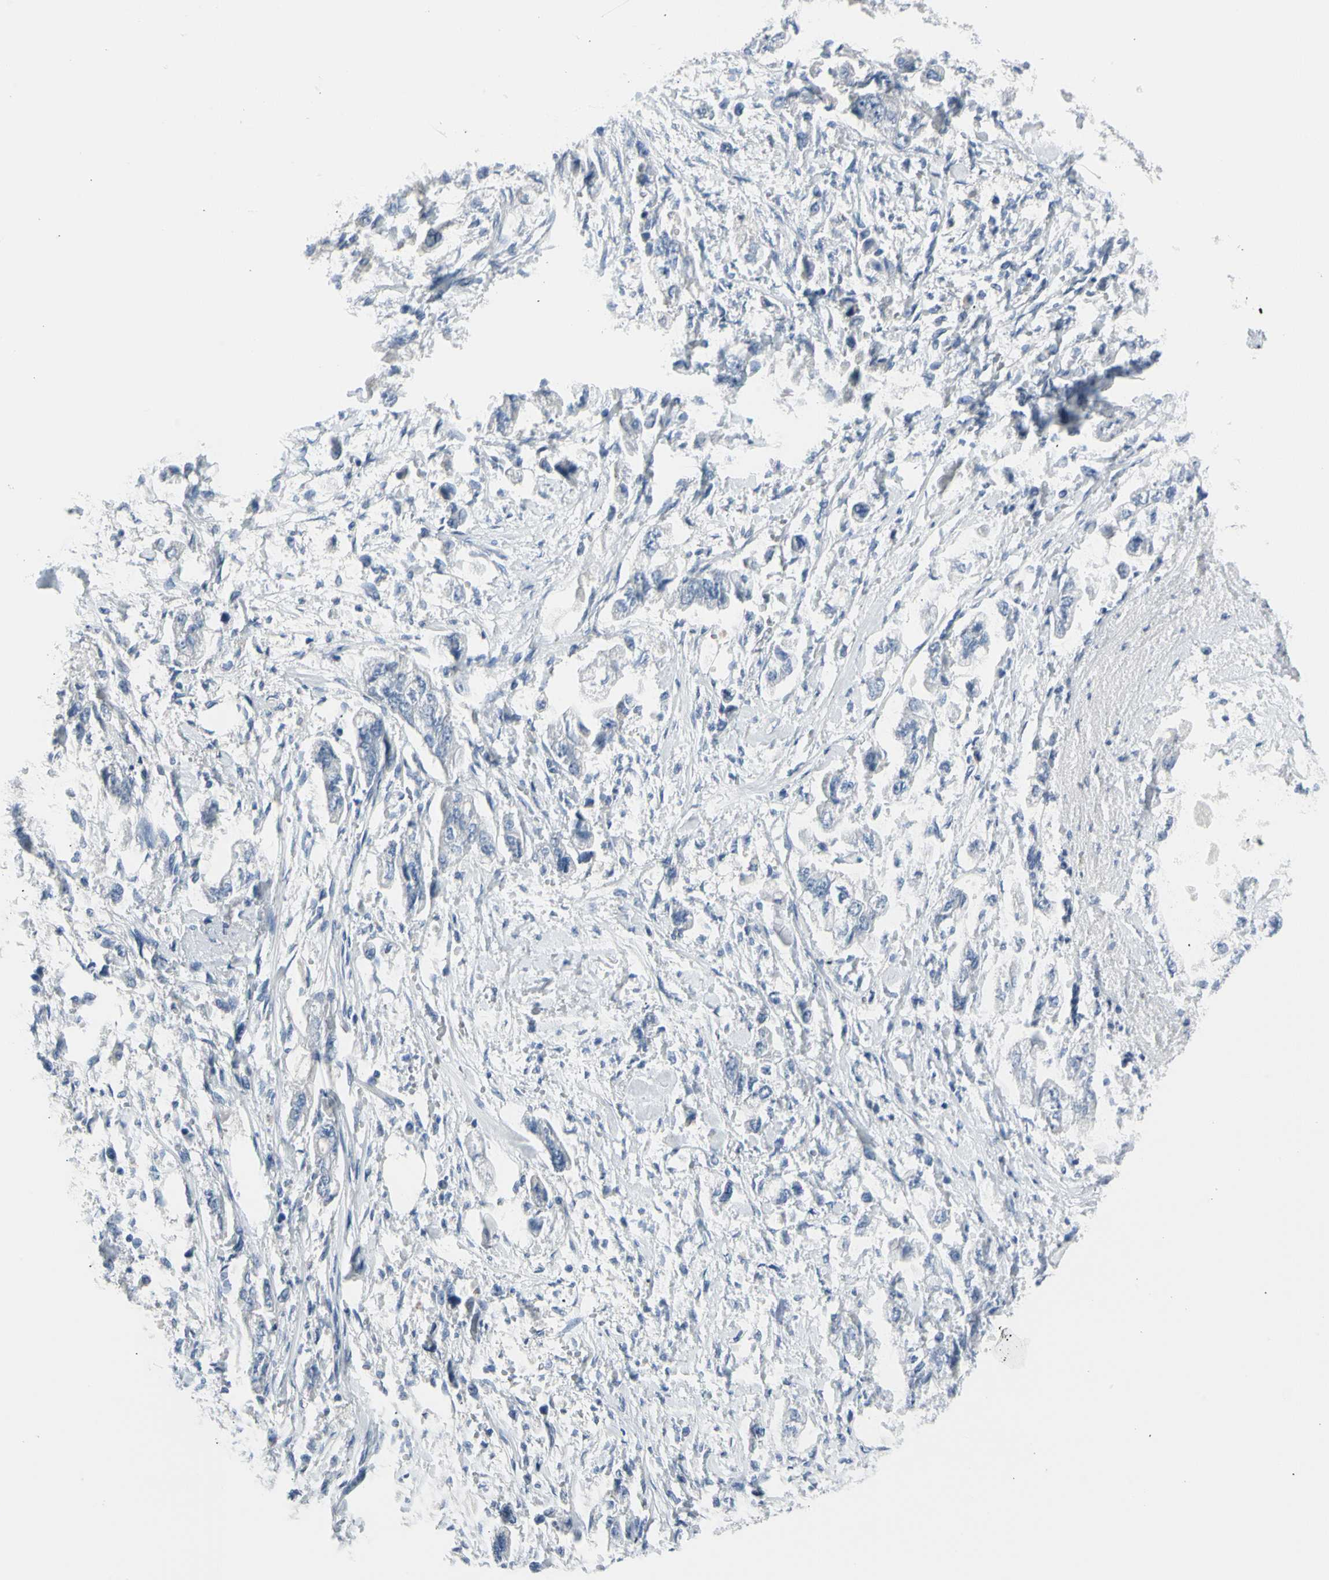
{"staining": {"intensity": "negative", "quantity": "none", "location": "none"}, "tissue": "stomach cancer", "cell_type": "Tumor cells", "image_type": "cancer", "snomed": [{"axis": "morphology", "description": "Adenocarcinoma, NOS"}, {"axis": "topography", "description": "Stomach"}], "caption": "The histopathology image shows no significant staining in tumor cells of stomach cancer.", "gene": "TPO", "patient": {"sex": "male", "age": 62}}